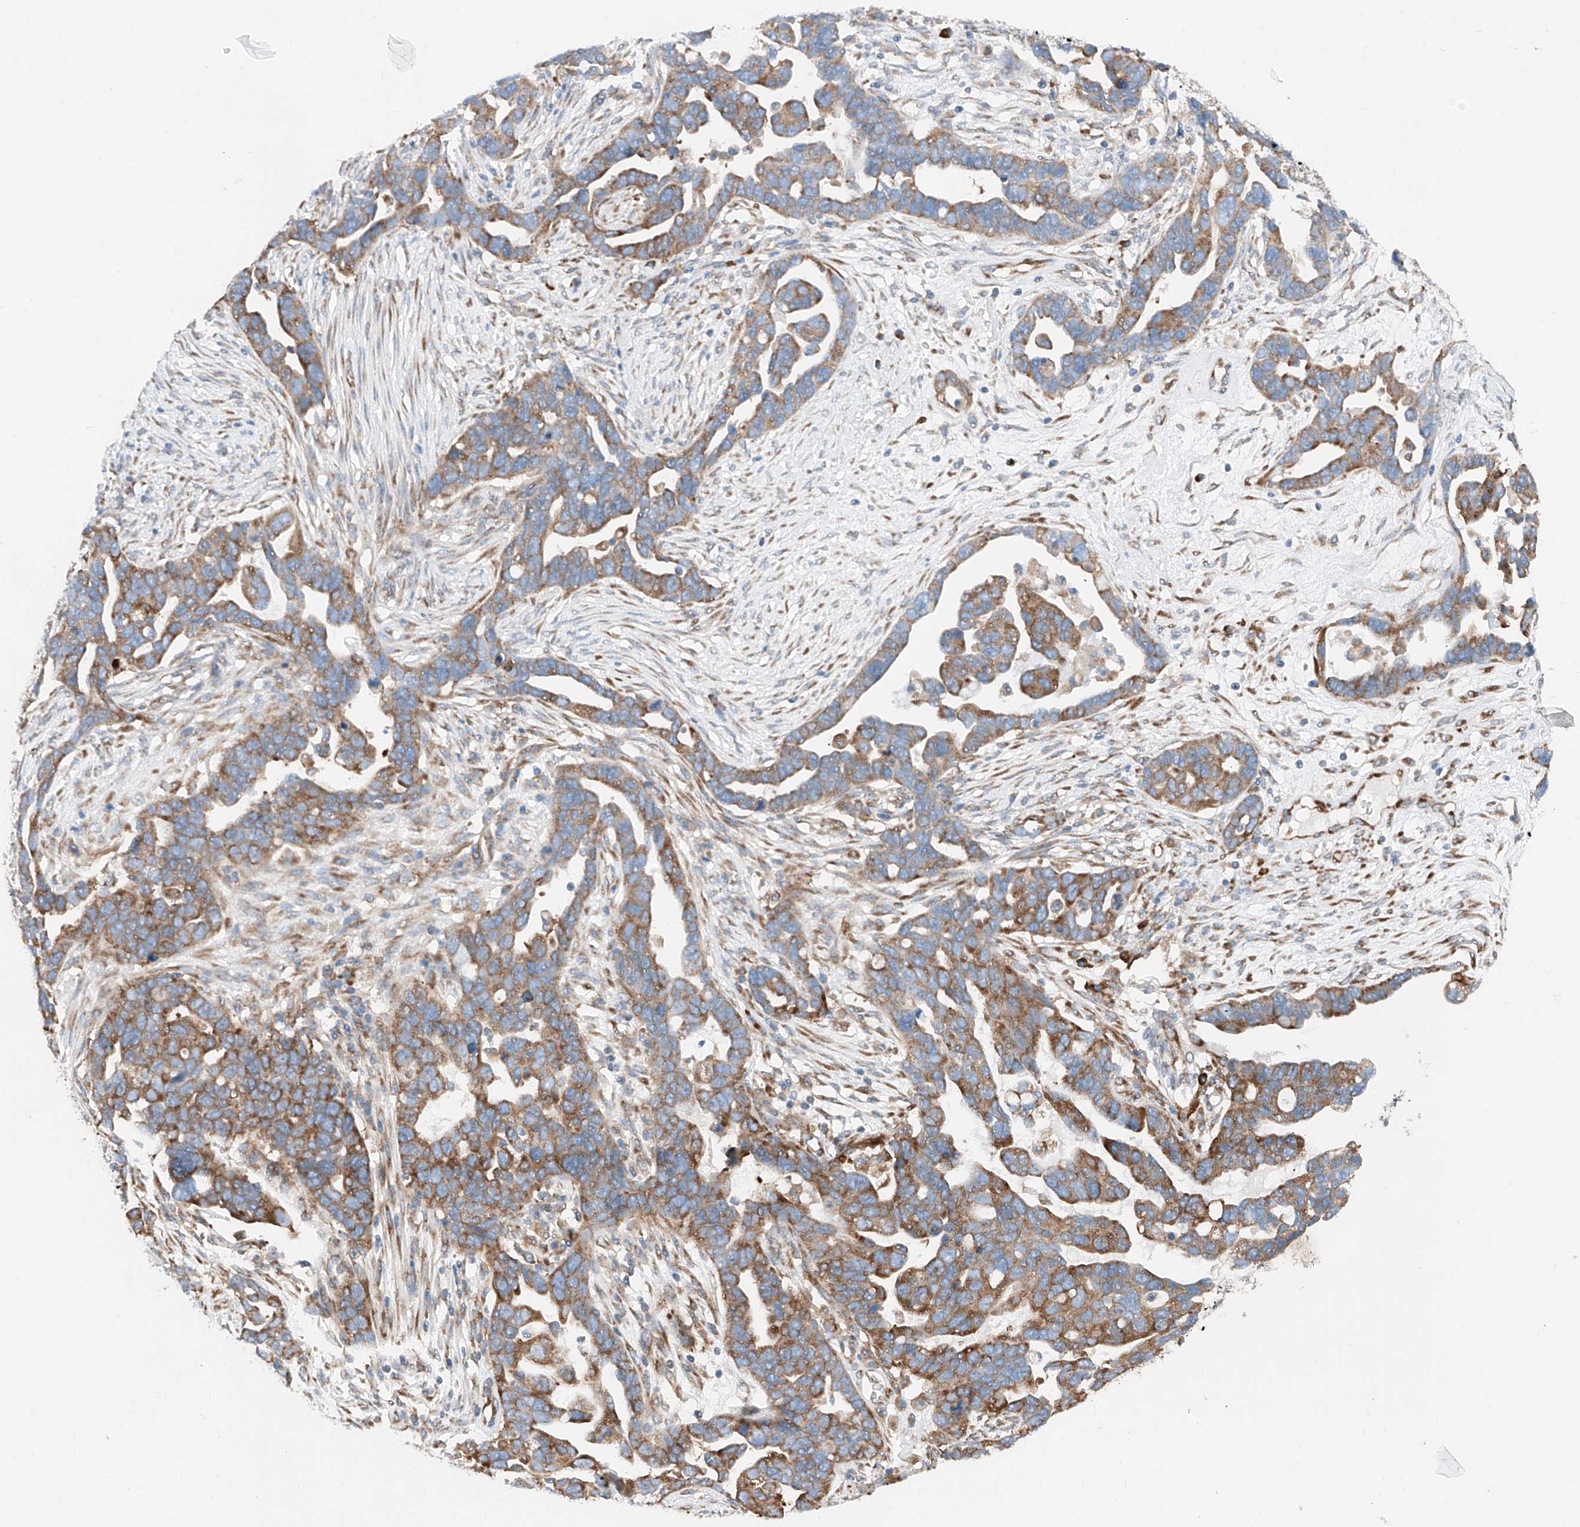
{"staining": {"intensity": "moderate", "quantity": ">75%", "location": "cytoplasmic/membranous"}, "tissue": "ovarian cancer", "cell_type": "Tumor cells", "image_type": "cancer", "snomed": [{"axis": "morphology", "description": "Cystadenocarcinoma, serous, NOS"}, {"axis": "topography", "description": "Ovary"}], "caption": "IHC (DAB (3,3'-diaminobenzidine)) staining of ovarian cancer reveals moderate cytoplasmic/membranous protein staining in approximately >75% of tumor cells.", "gene": "CRELD1", "patient": {"sex": "female", "age": 54}}